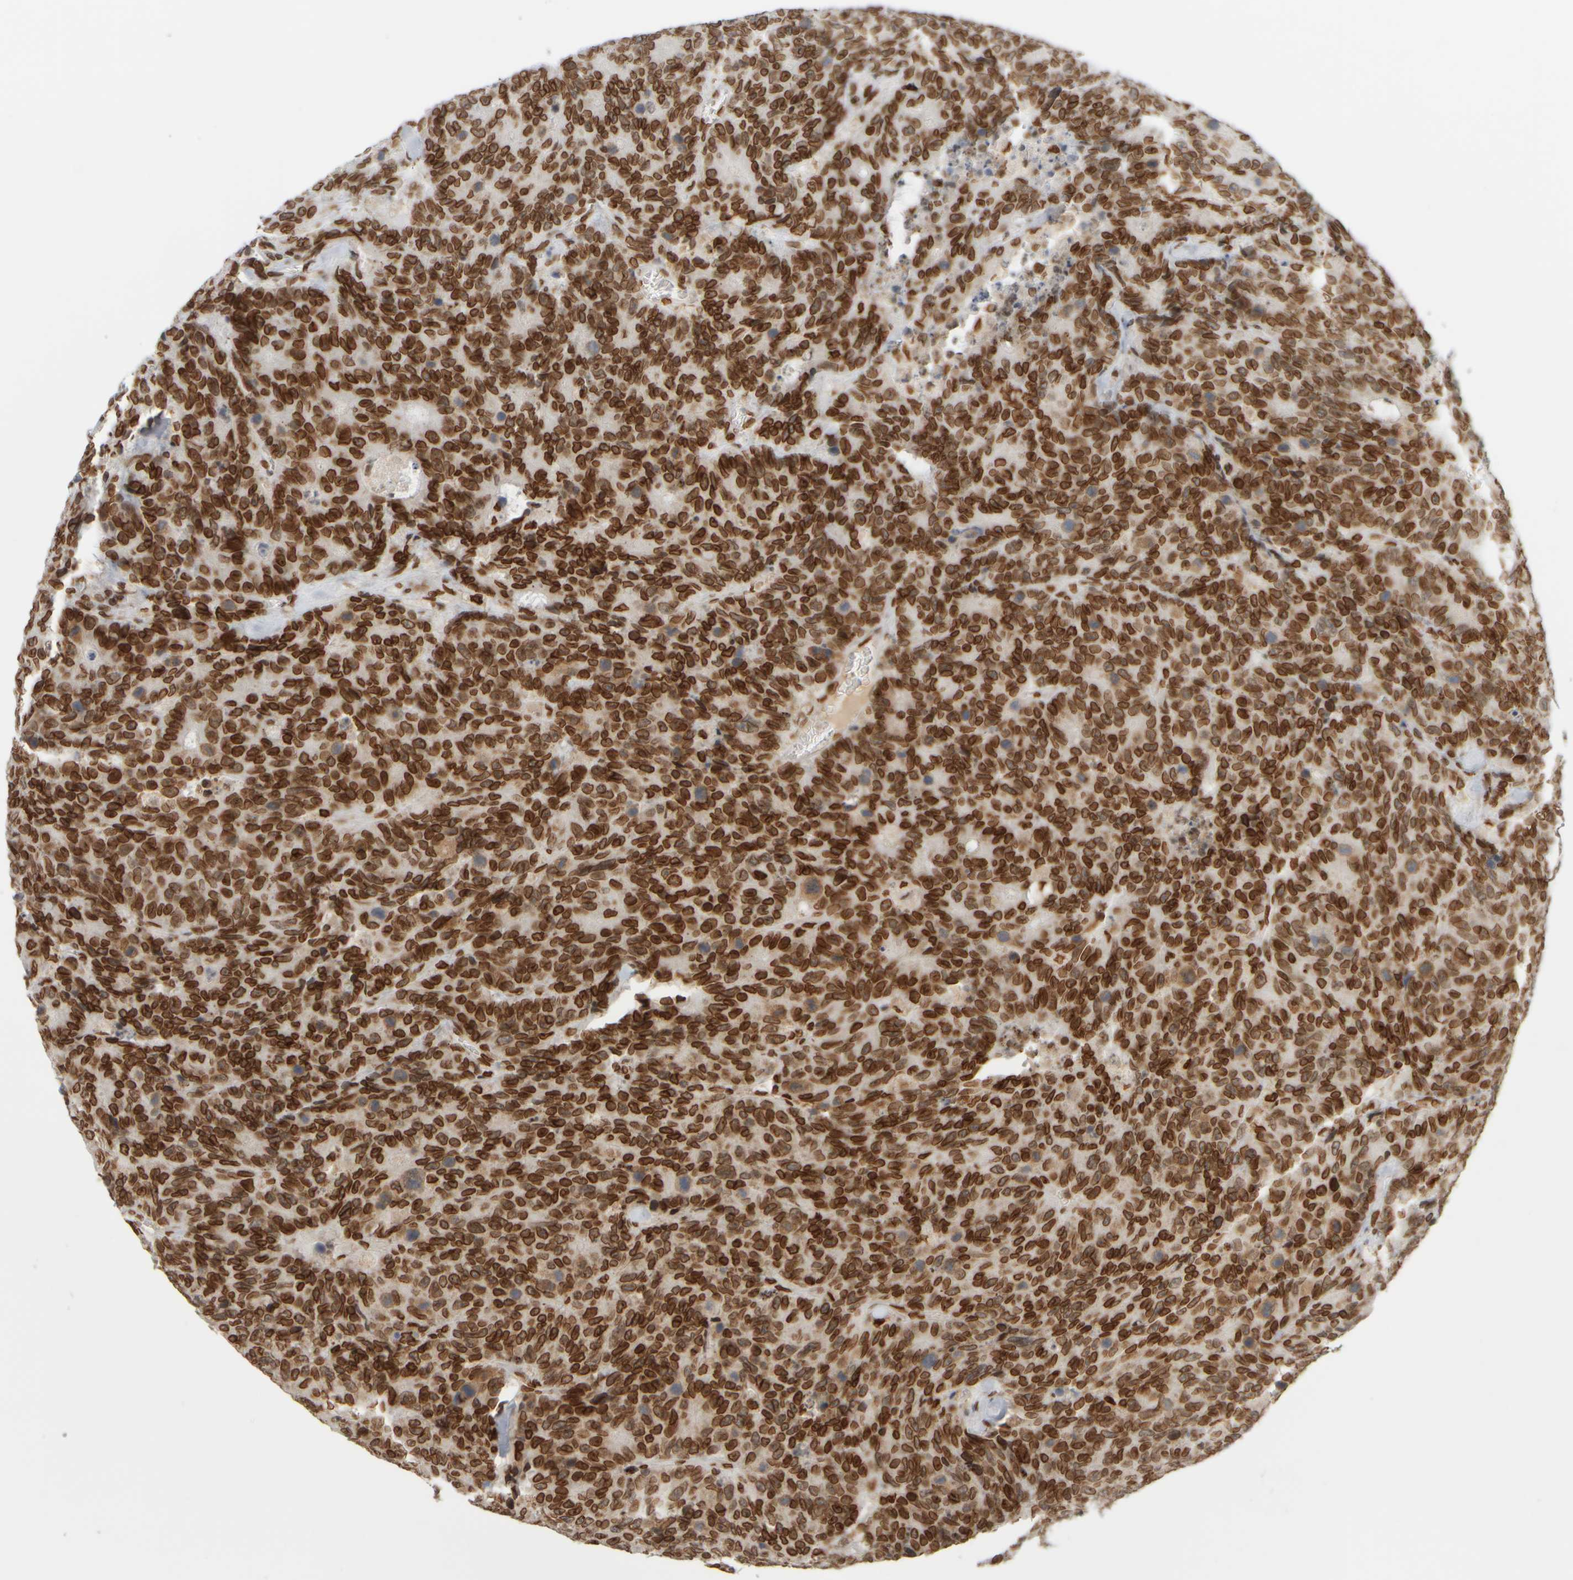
{"staining": {"intensity": "strong", "quantity": ">75%", "location": "cytoplasmic/membranous,nuclear"}, "tissue": "colorectal cancer", "cell_type": "Tumor cells", "image_type": "cancer", "snomed": [{"axis": "morphology", "description": "Adenocarcinoma, NOS"}, {"axis": "topography", "description": "Colon"}], "caption": "About >75% of tumor cells in adenocarcinoma (colorectal) exhibit strong cytoplasmic/membranous and nuclear protein staining as visualized by brown immunohistochemical staining.", "gene": "ZC3HC1", "patient": {"sex": "female", "age": 86}}